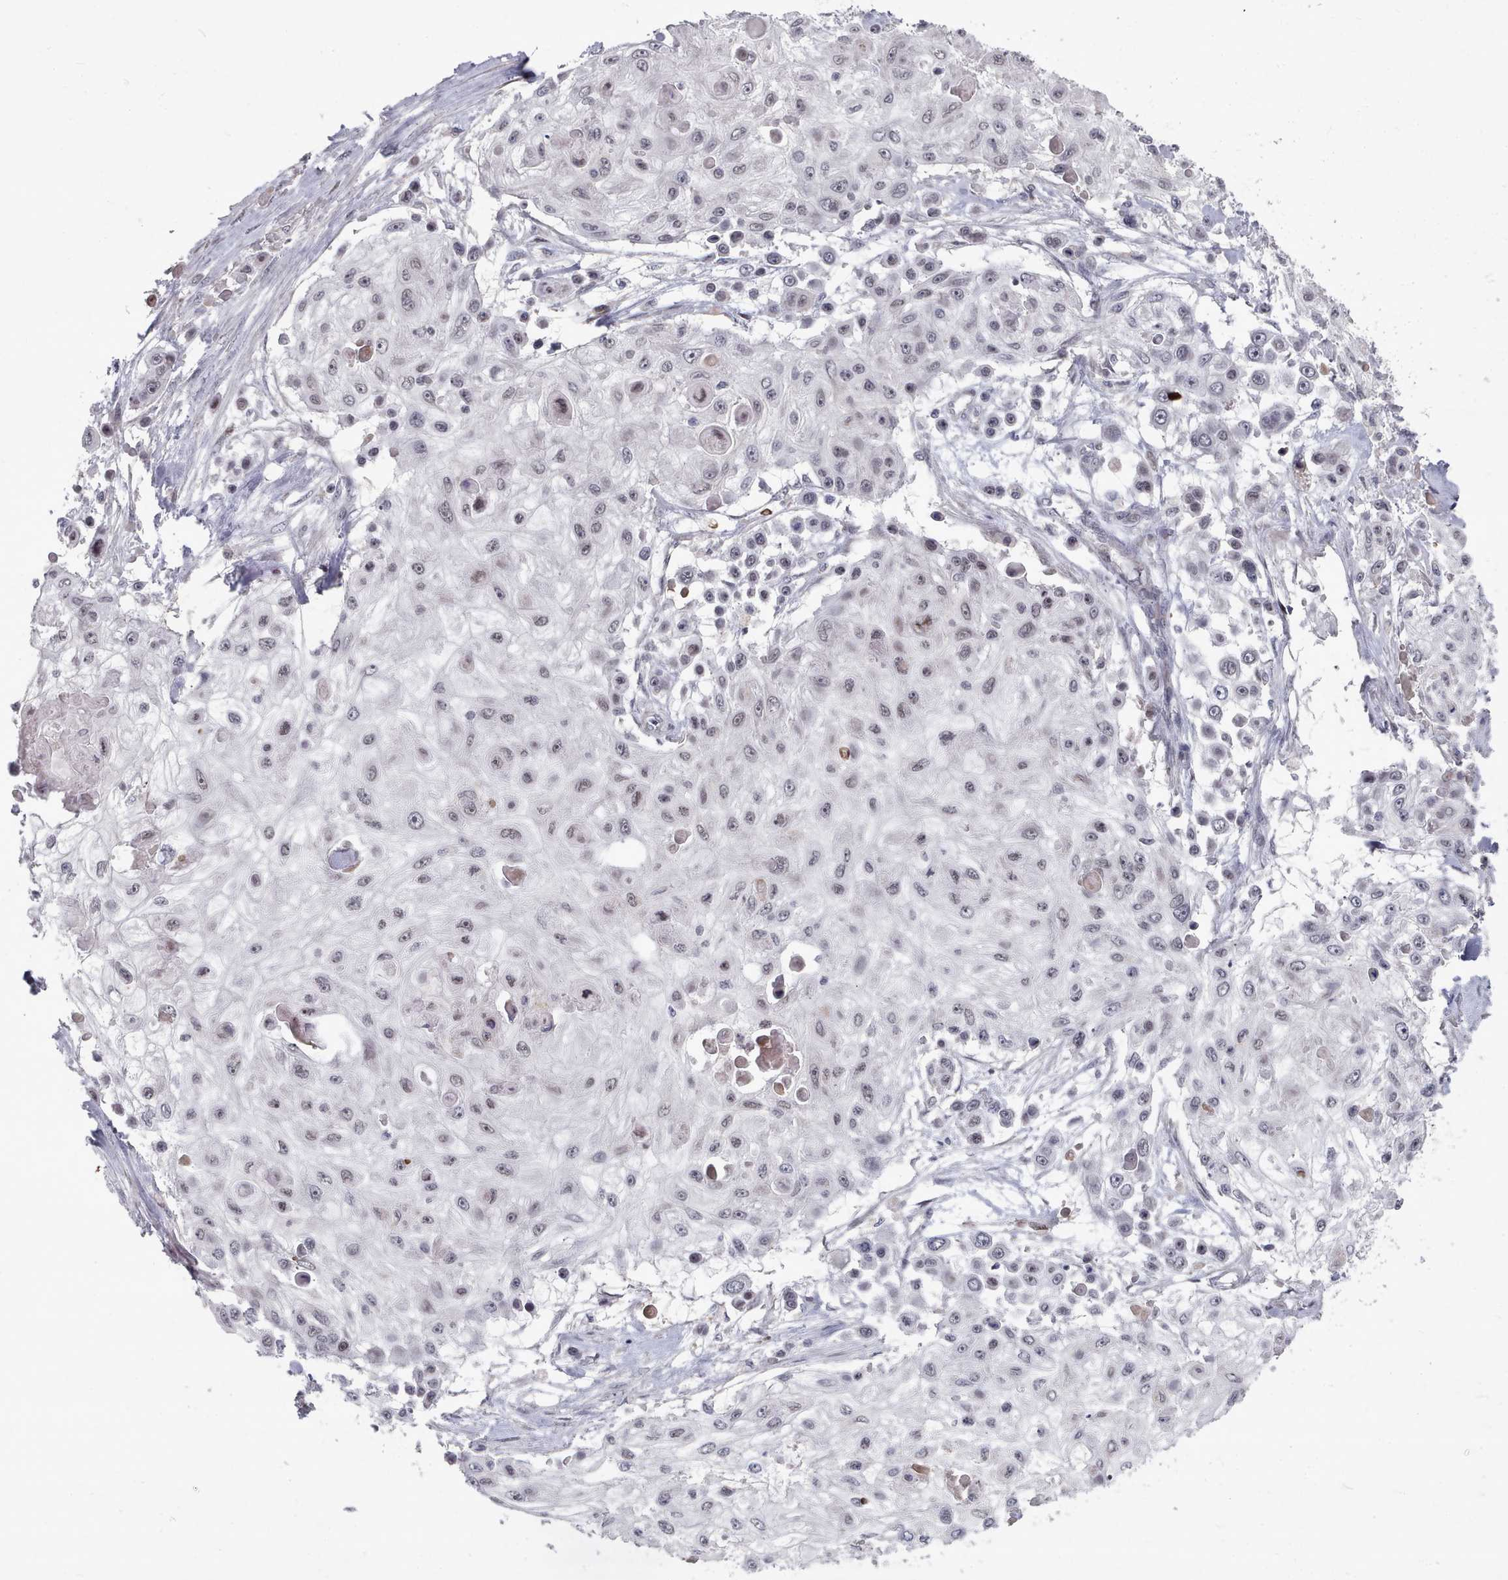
{"staining": {"intensity": "negative", "quantity": "none", "location": "none"}, "tissue": "skin cancer", "cell_type": "Tumor cells", "image_type": "cancer", "snomed": [{"axis": "morphology", "description": "Squamous cell carcinoma, NOS"}, {"axis": "topography", "description": "Skin"}], "caption": "A high-resolution photomicrograph shows immunohistochemistry (IHC) staining of skin squamous cell carcinoma, which exhibits no significant expression in tumor cells.", "gene": "CPSF4", "patient": {"sex": "male", "age": 67}}